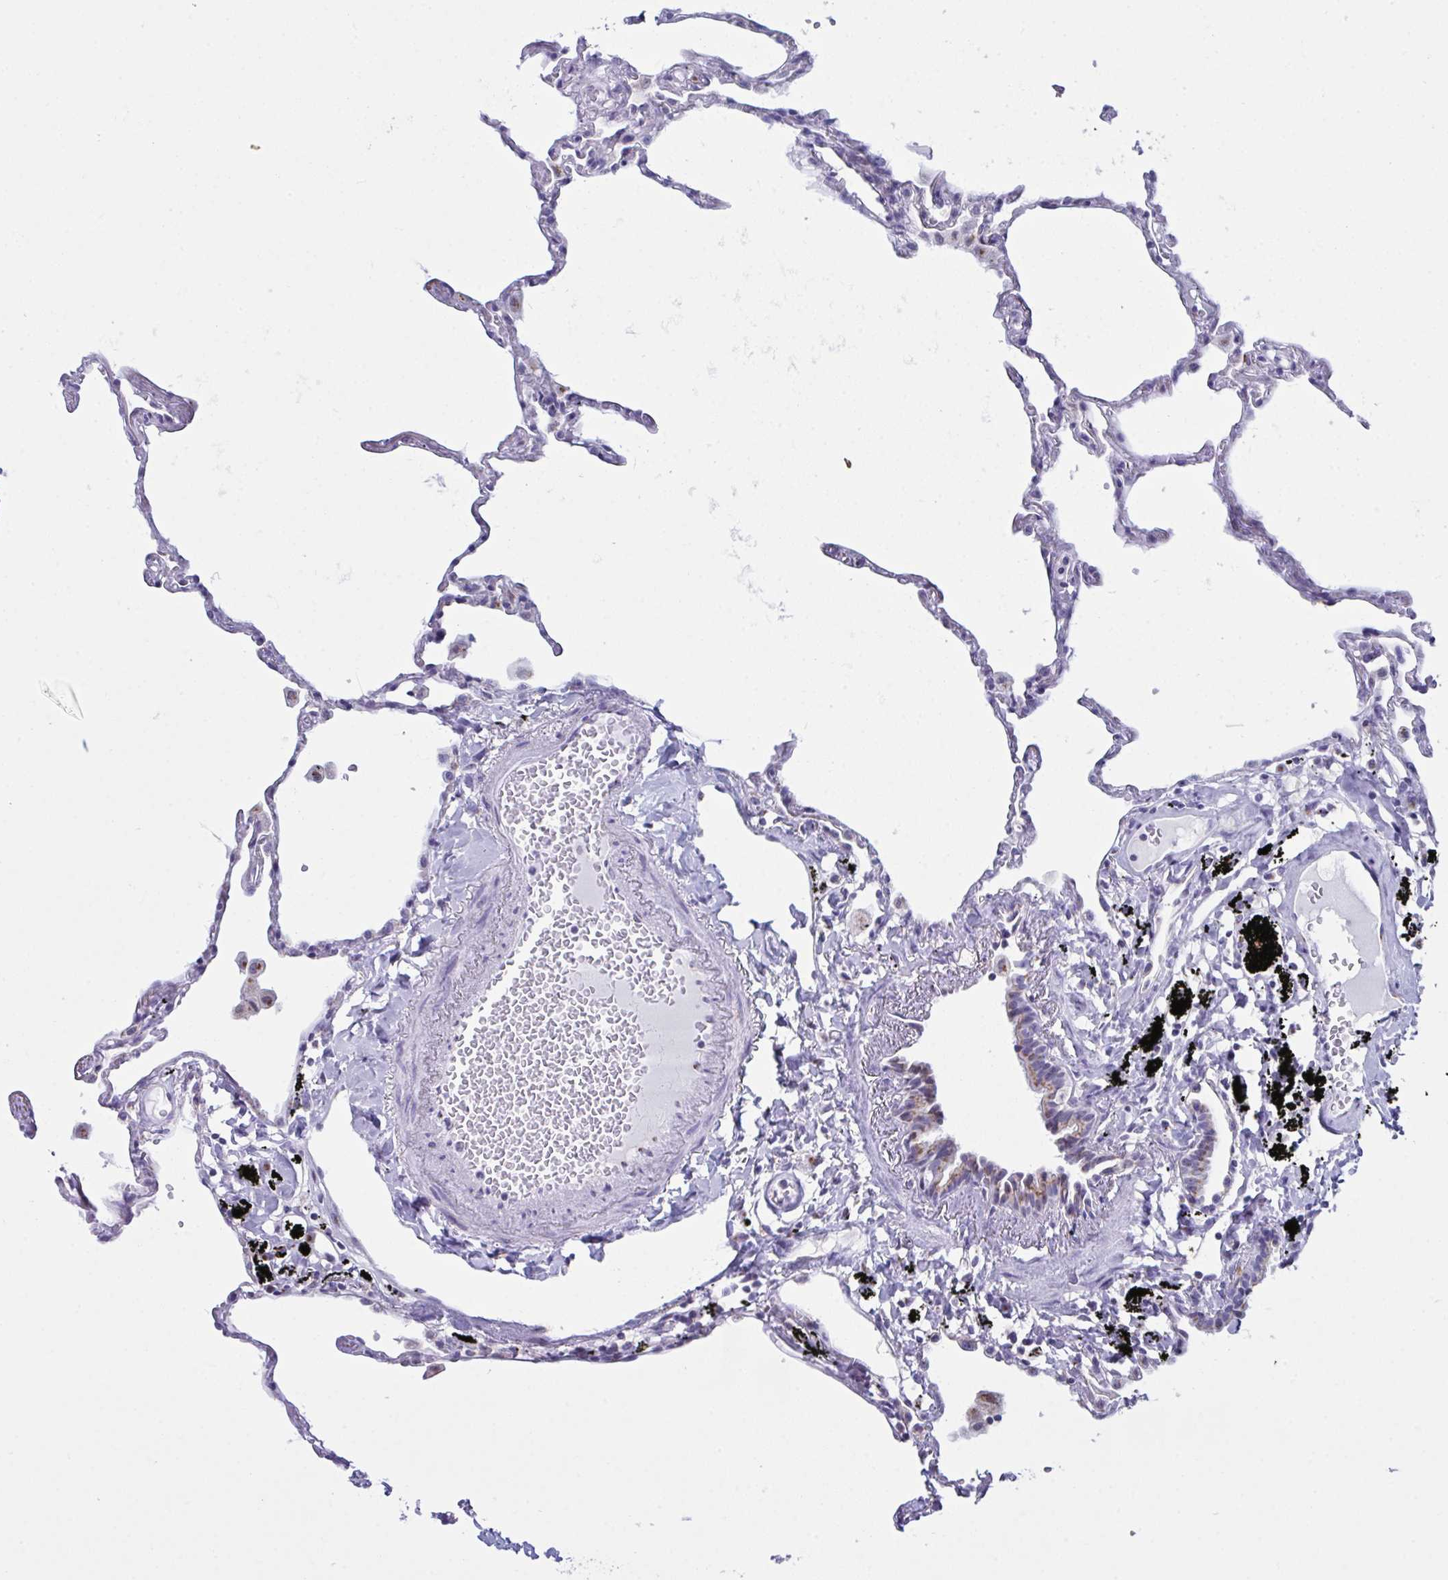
{"staining": {"intensity": "negative", "quantity": "none", "location": "none"}, "tissue": "lung", "cell_type": "Alveolar cells", "image_type": "normal", "snomed": [{"axis": "morphology", "description": "Normal tissue, NOS"}, {"axis": "topography", "description": "Lung"}], "caption": "Lung stained for a protein using immunohistochemistry (IHC) reveals no positivity alveolar cells.", "gene": "SCLY", "patient": {"sex": "female", "age": 67}}